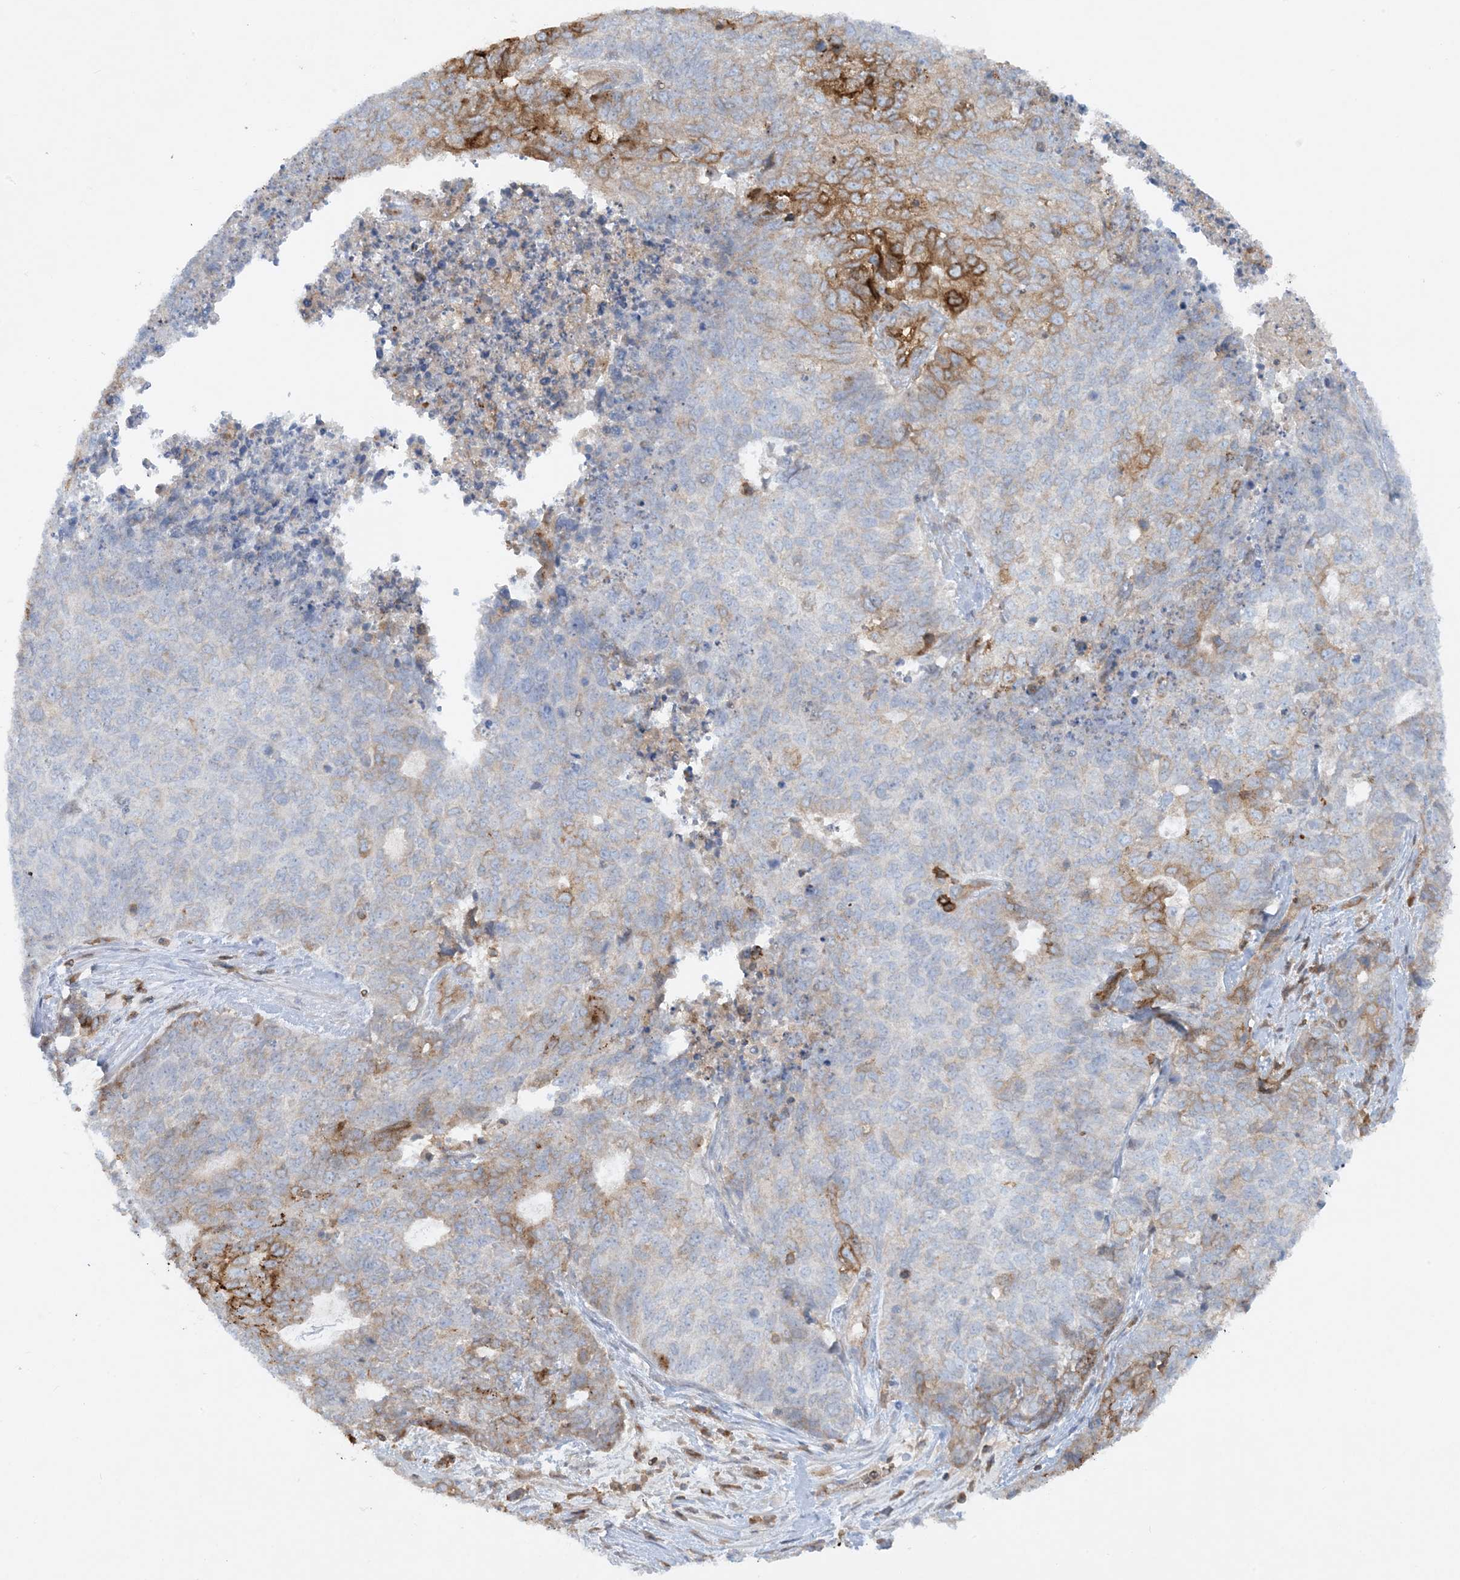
{"staining": {"intensity": "strong", "quantity": "<25%", "location": "cytoplasmic/membranous"}, "tissue": "cervical cancer", "cell_type": "Tumor cells", "image_type": "cancer", "snomed": [{"axis": "morphology", "description": "Squamous cell carcinoma, NOS"}, {"axis": "topography", "description": "Cervix"}], "caption": "This image shows immunohistochemistry staining of cervical squamous cell carcinoma, with medium strong cytoplasmic/membranous positivity in approximately <25% of tumor cells.", "gene": "HLA-E", "patient": {"sex": "female", "age": 63}}